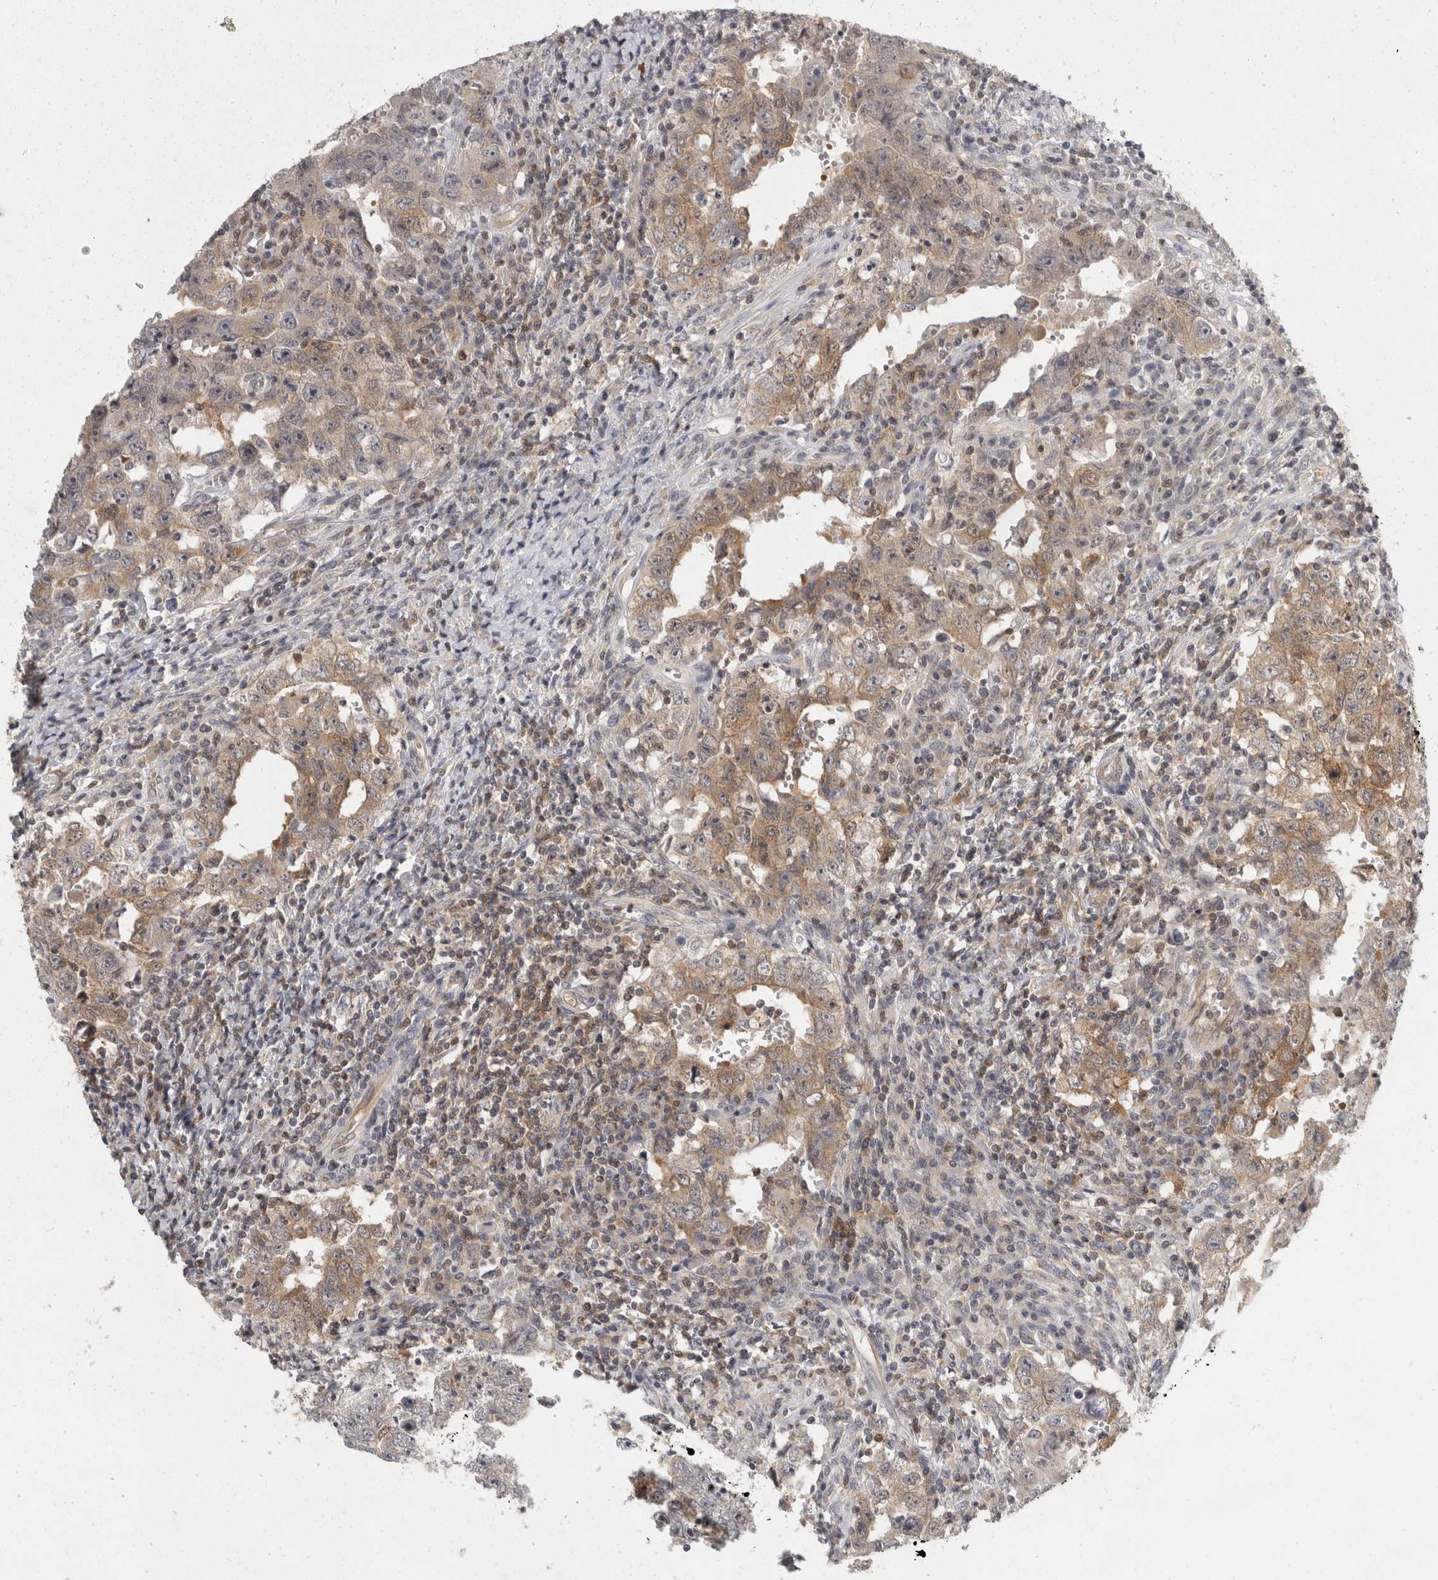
{"staining": {"intensity": "moderate", "quantity": "25%-75%", "location": "cytoplasmic/membranous"}, "tissue": "testis cancer", "cell_type": "Tumor cells", "image_type": "cancer", "snomed": [{"axis": "morphology", "description": "Carcinoma, Embryonal, NOS"}, {"axis": "topography", "description": "Testis"}], "caption": "A medium amount of moderate cytoplasmic/membranous expression is seen in about 25%-75% of tumor cells in embryonal carcinoma (testis) tissue.", "gene": "ACAT2", "patient": {"sex": "male", "age": 26}}